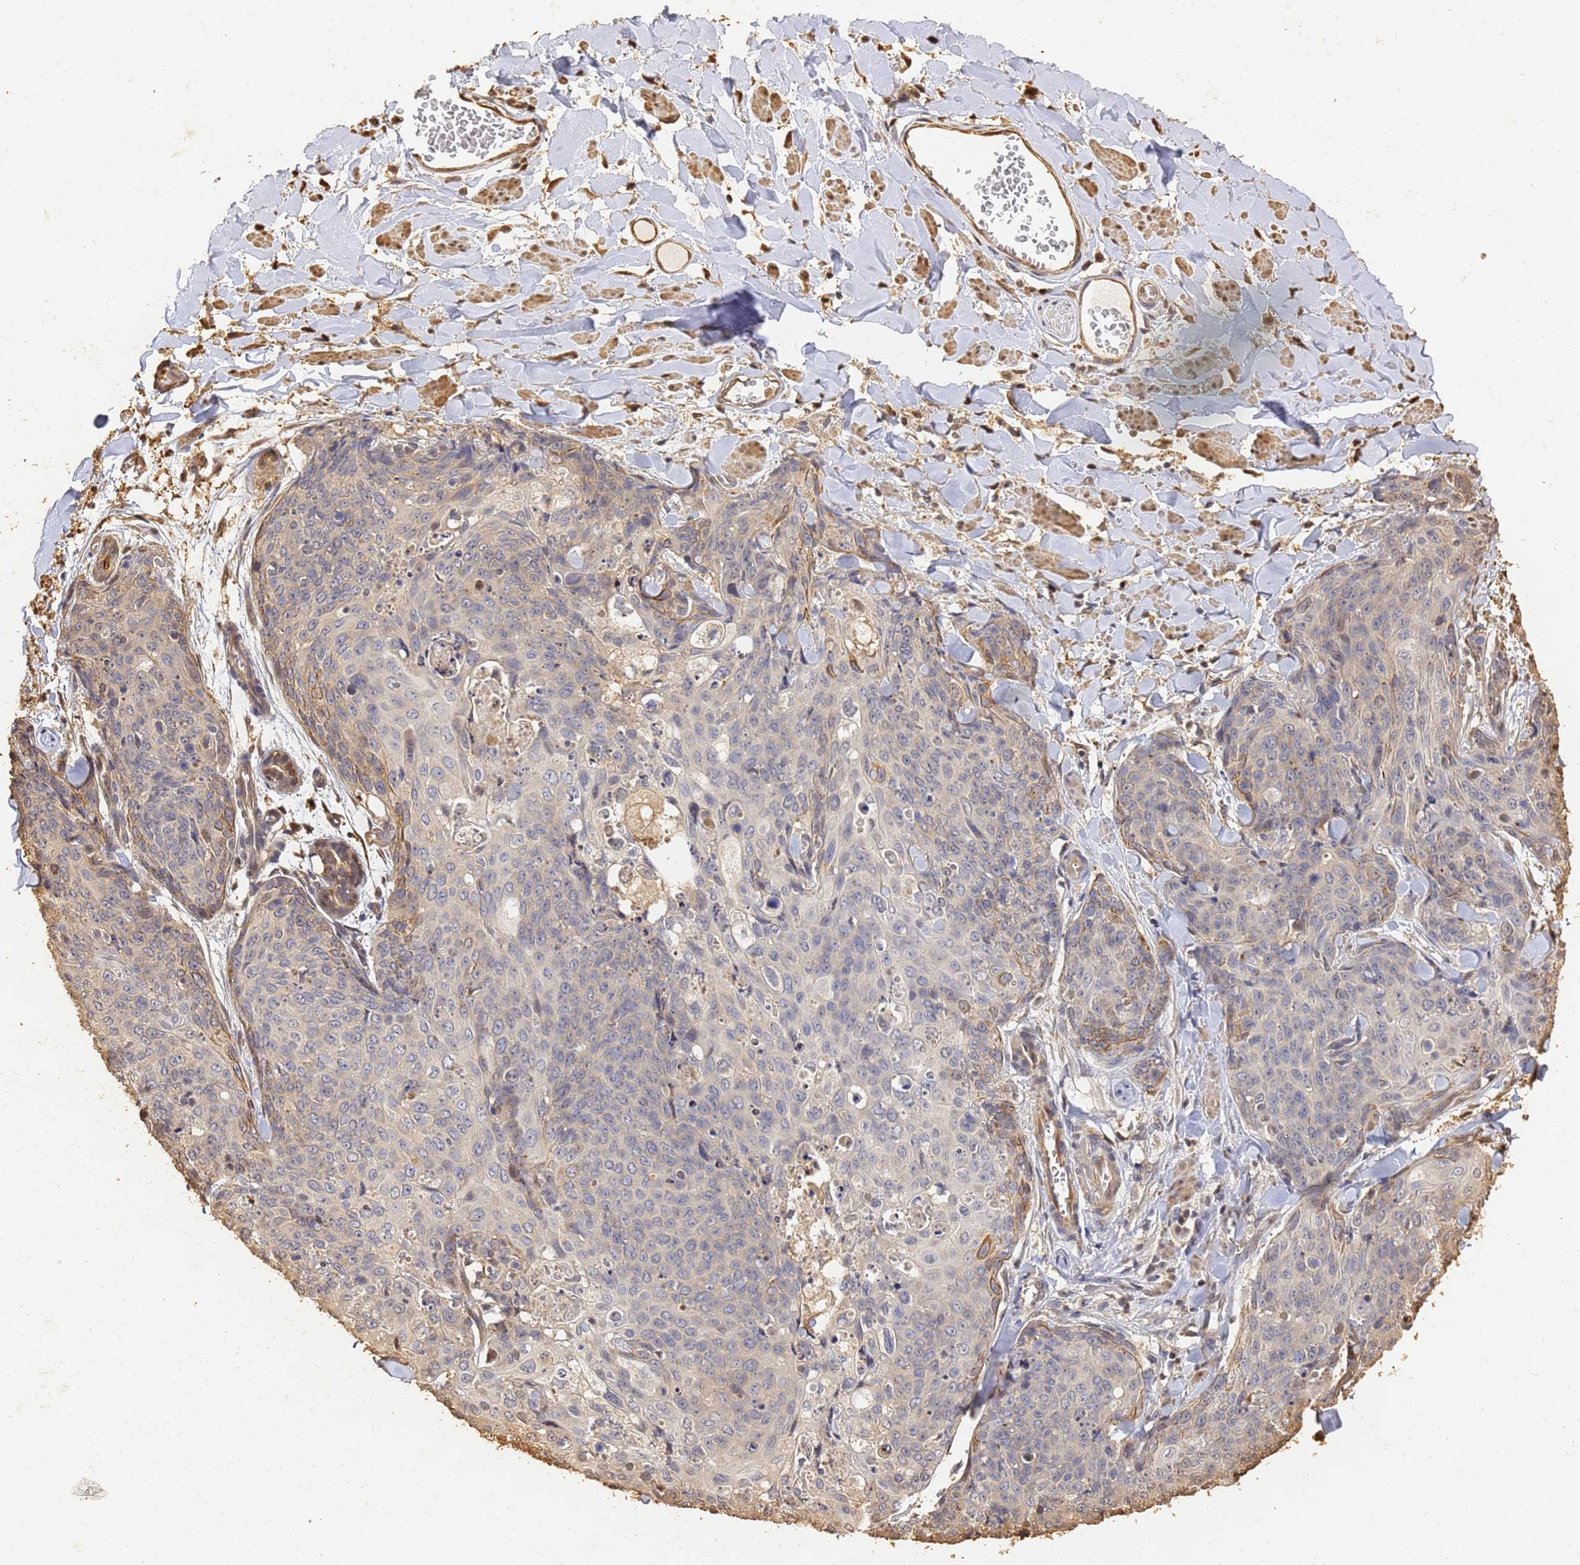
{"staining": {"intensity": "negative", "quantity": "none", "location": "none"}, "tissue": "skin cancer", "cell_type": "Tumor cells", "image_type": "cancer", "snomed": [{"axis": "morphology", "description": "Squamous cell carcinoma, NOS"}, {"axis": "topography", "description": "Skin"}, {"axis": "topography", "description": "Vulva"}], "caption": "This histopathology image is of skin cancer (squamous cell carcinoma) stained with immunohistochemistry to label a protein in brown with the nuclei are counter-stained blue. There is no staining in tumor cells.", "gene": "JAK2", "patient": {"sex": "female", "age": 85}}